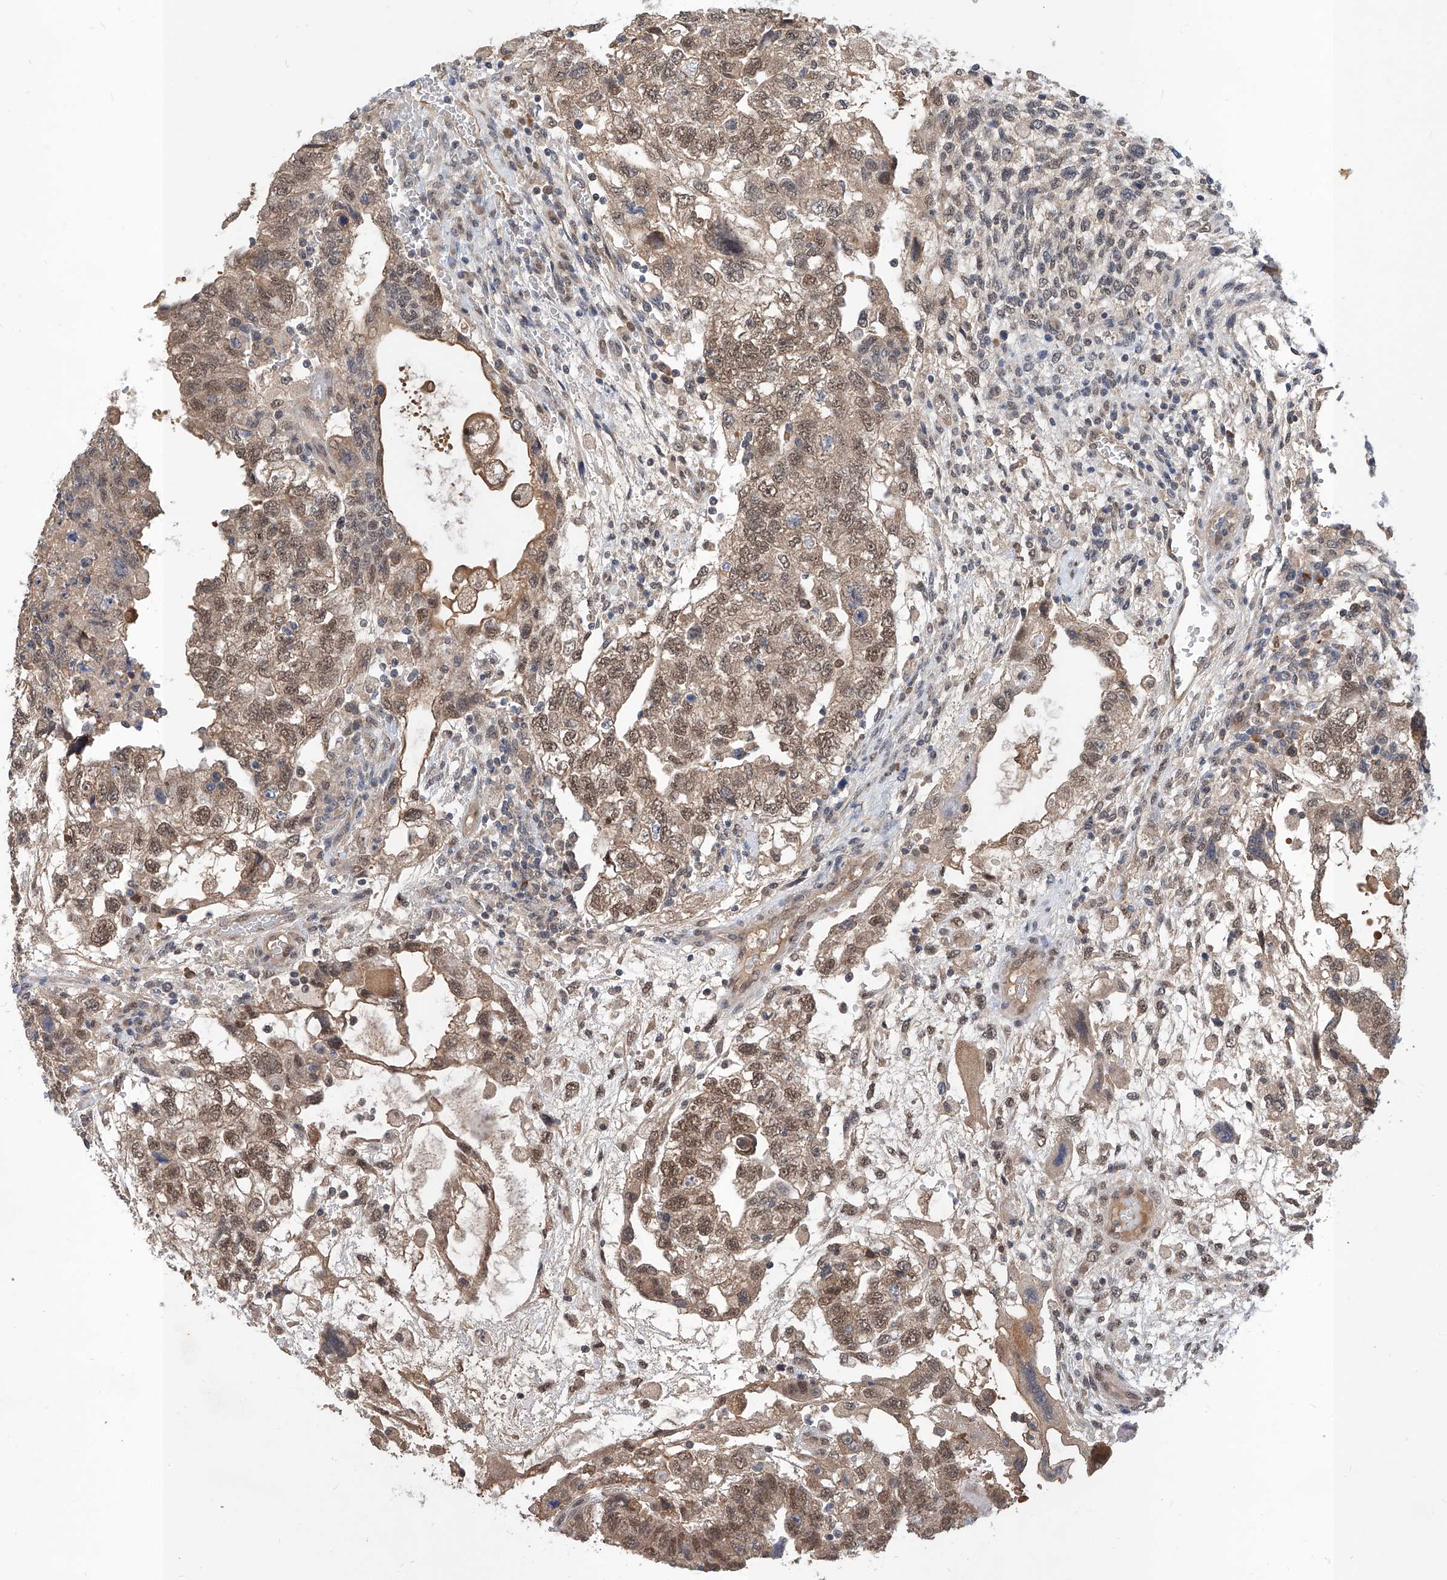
{"staining": {"intensity": "weak", "quantity": ">75%", "location": "cytoplasmic/membranous,nuclear"}, "tissue": "testis cancer", "cell_type": "Tumor cells", "image_type": "cancer", "snomed": [{"axis": "morphology", "description": "Carcinoma, Embryonal, NOS"}, {"axis": "topography", "description": "Testis"}], "caption": "Protein analysis of testis embryonal carcinoma tissue exhibits weak cytoplasmic/membranous and nuclear staining in approximately >75% of tumor cells.", "gene": "CARMIL3", "patient": {"sex": "male", "age": 36}}